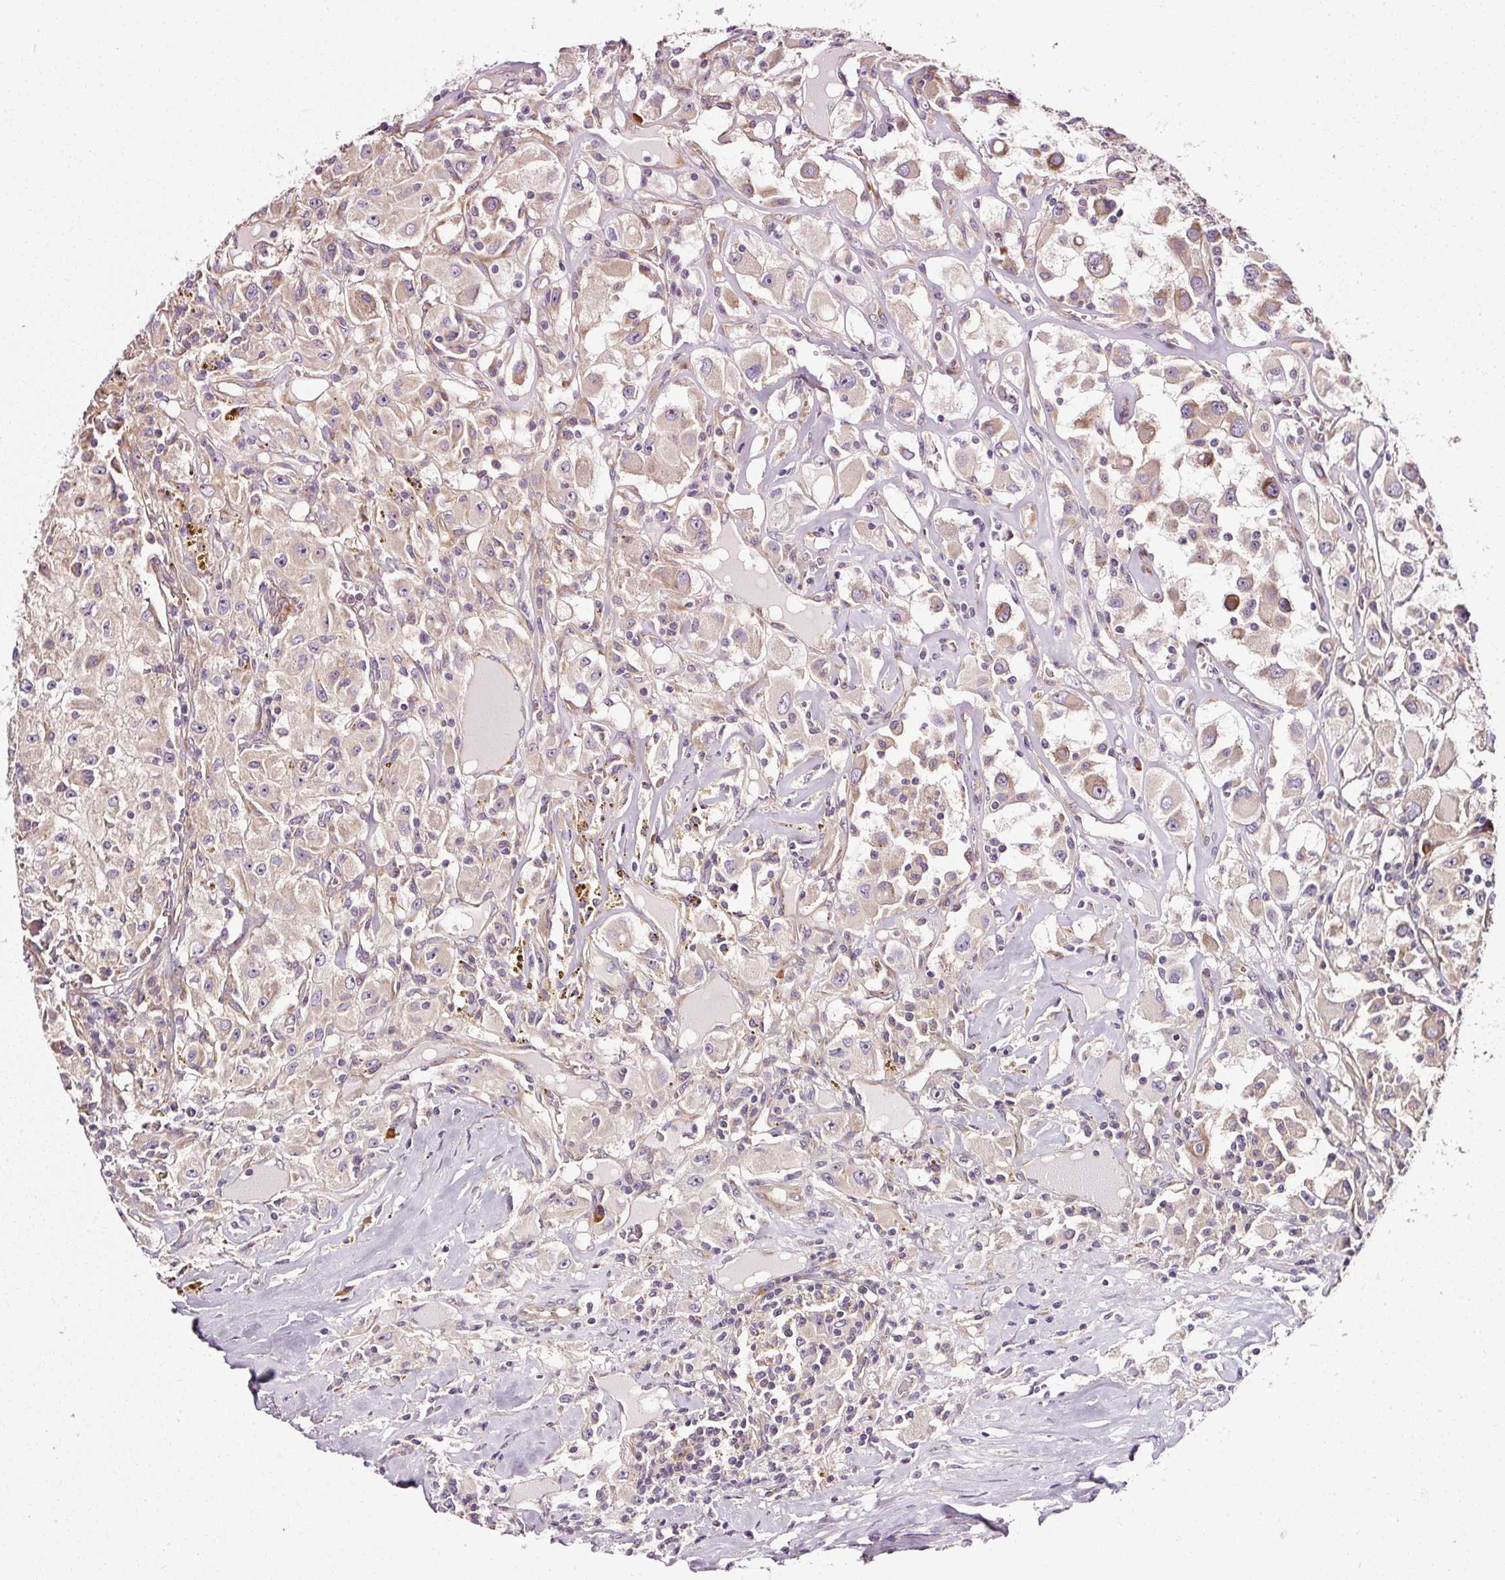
{"staining": {"intensity": "weak", "quantity": ">75%", "location": "cytoplasmic/membranous"}, "tissue": "renal cancer", "cell_type": "Tumor cells", "image_type": "cancer", "snomed": [{"axis": "morphology", "description": "Adenocarcinoma, NOS"}, {"axis": "topography", "description": "Kidney"}], "caption": "High-power microscopy captured an immunohistochemistry micrograph of adenocarcinoma (renal), revealing weak cytoplasmic/membranous expression in about >75% of tumor cells.", "gene": "RPL10A", "patient": {"sex": "female", "age": 67}}